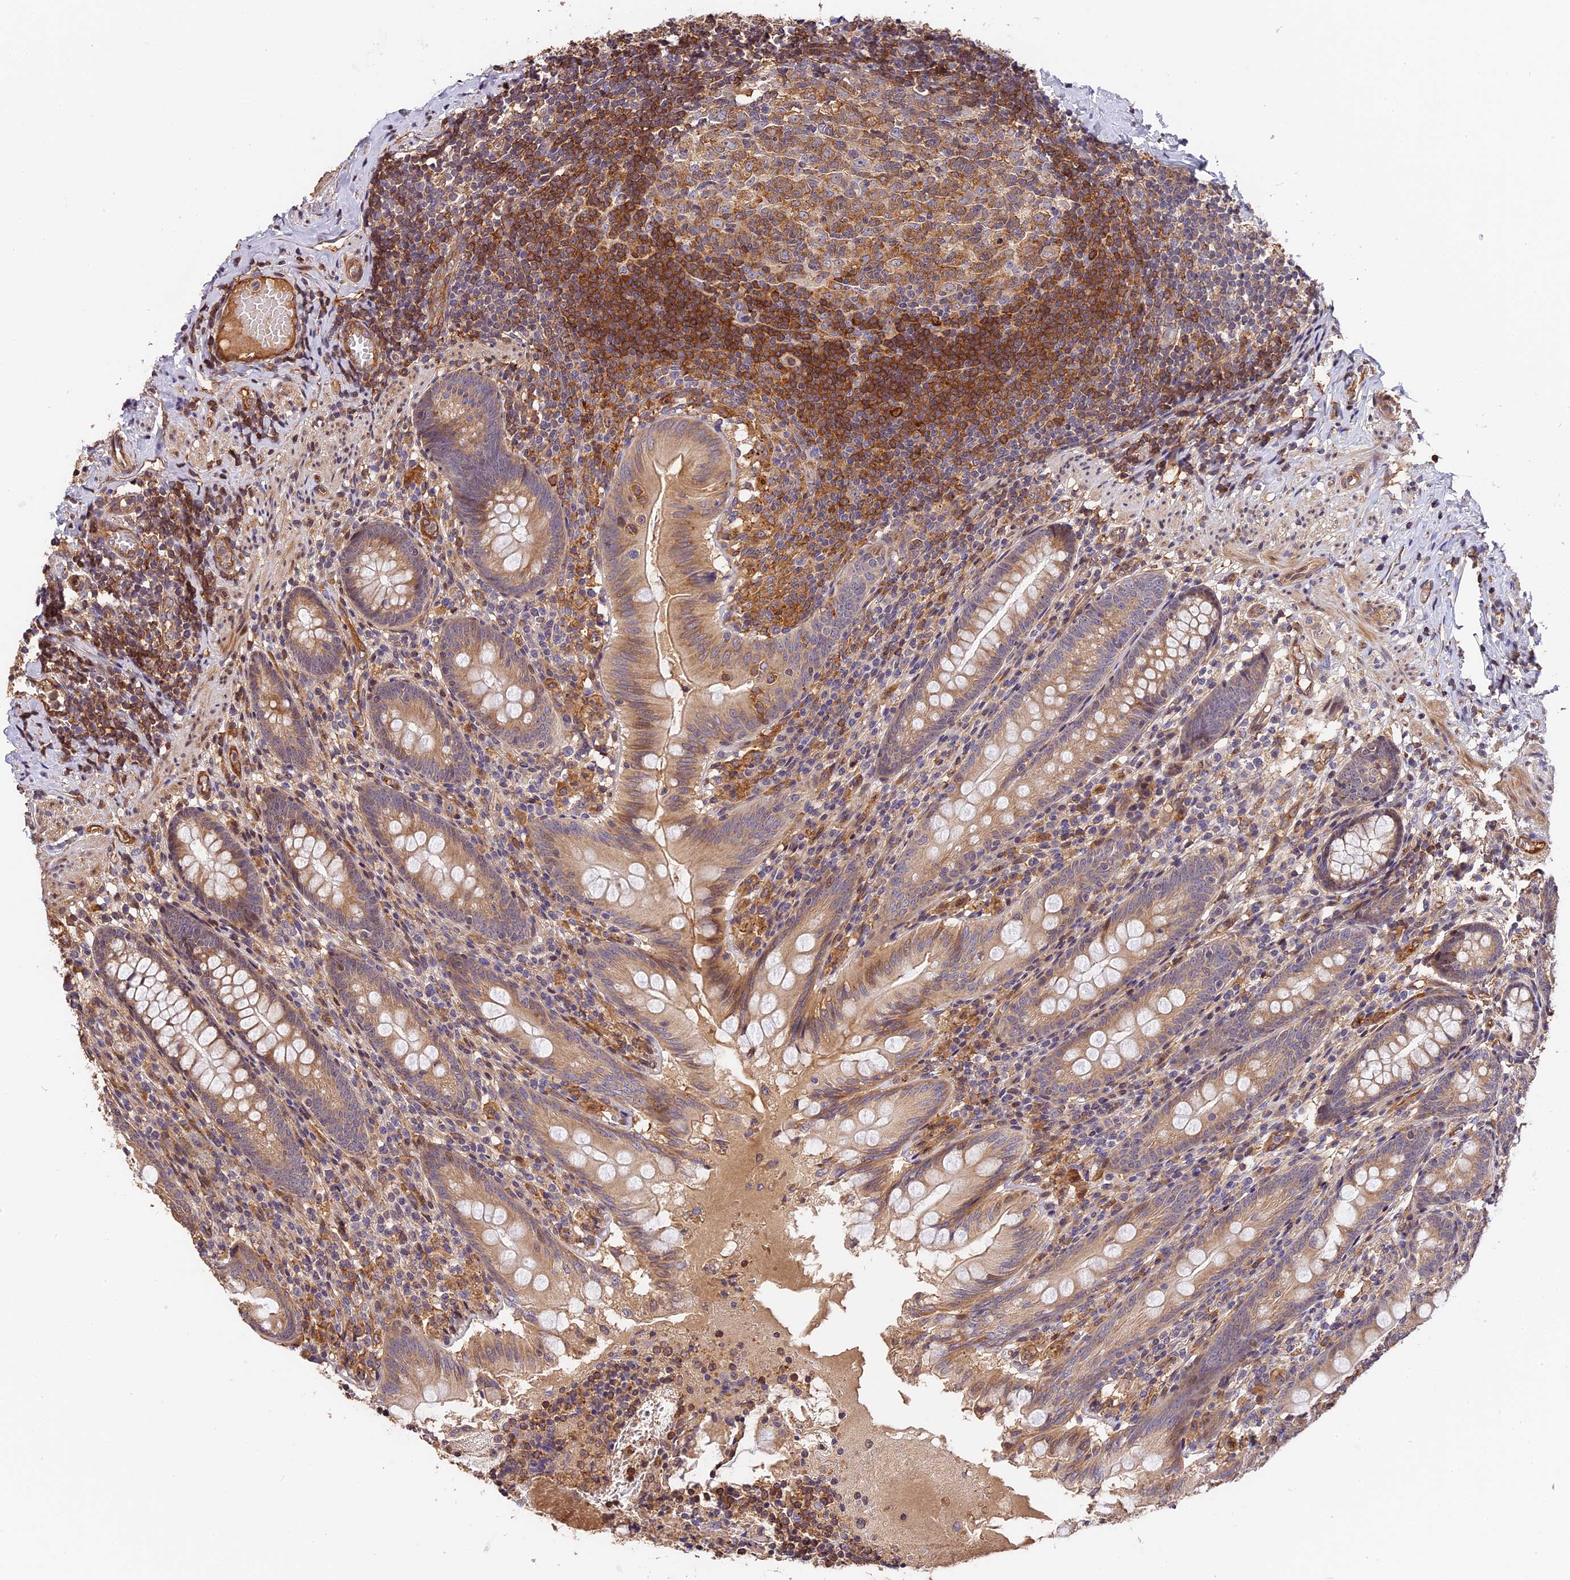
{"staining": {"intensity": "moderate", "quantity": ">75%", "location": "cytoplasmic/membranous"}, "tissue": "appendix", "cell_type": "Glandular cells", "image_type": "normal", "snomed": [{"axis": "morphology", "description": "Normal tissue, NOS"}, {"axis": "topography", "description": "Appendix"}], "caption": "Glandular cells exhibit moderate cytoplasmic/membranous positivity in about >75% of cells in benign appendix. The protein is shown in brown color, while the nuclei are stained blue.", "gene": "ARHGAP17", "patient": {"sex": "male", "age": 55}}